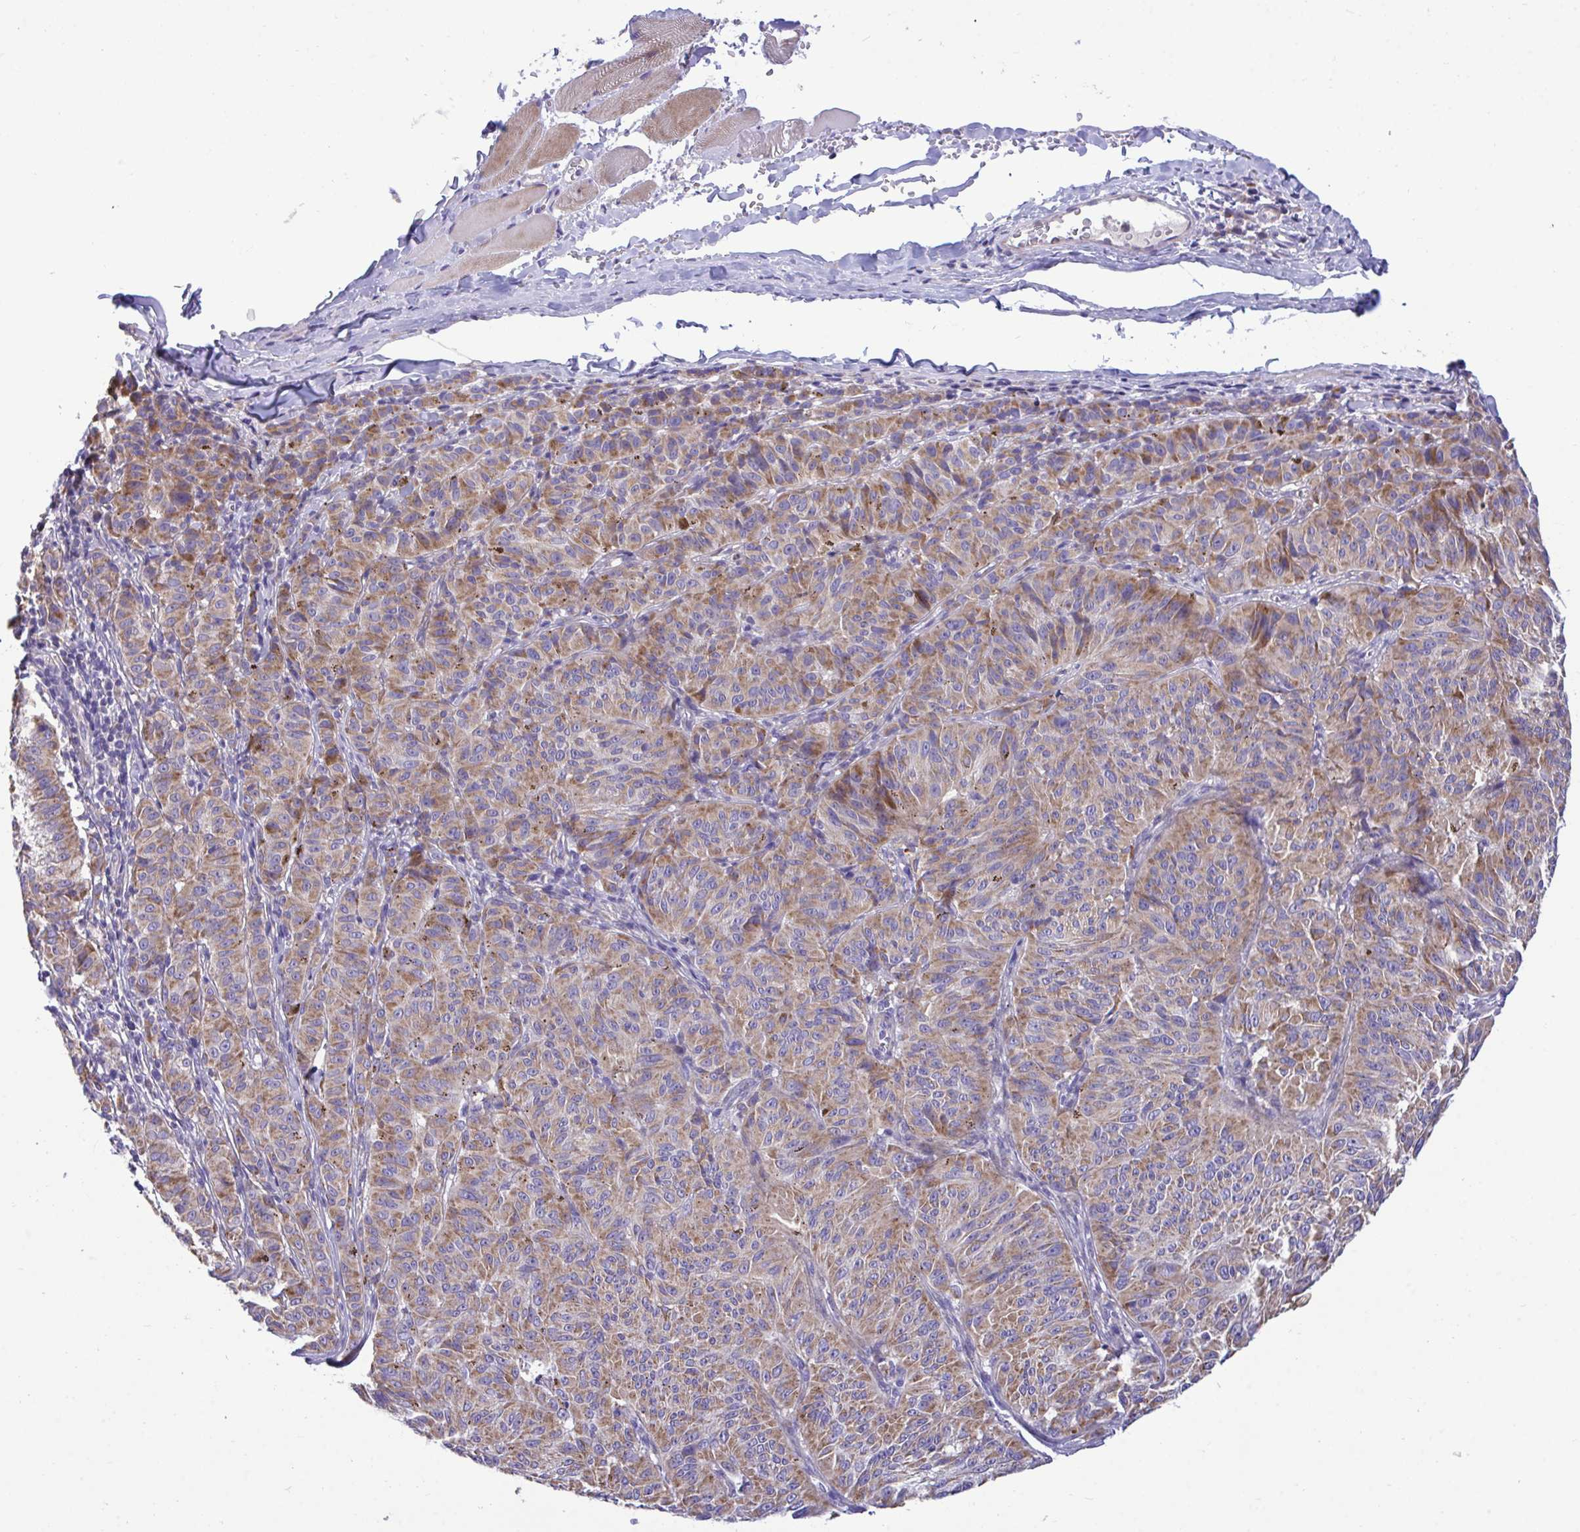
{"staining": {"intensity": "moderate", "quantity": ">75%", "location": "cytoplasmic/membranous"}, "tissue": "melanoma", "cell_type": "Tumor cells", "image_type": "cancer", "snomed": [{"axis": "morphology", "description": "Malignant melanoma, NOS"}, {"axis": "topography", "description": "Skin"}], "caption": "Protein staining displays moderate cytoplasmic/membranous expression in approximately >75% of tumor cells in malignant melanoma.", "gene": "MRPS16", "patient": {"sex": "female", "age": 72}}